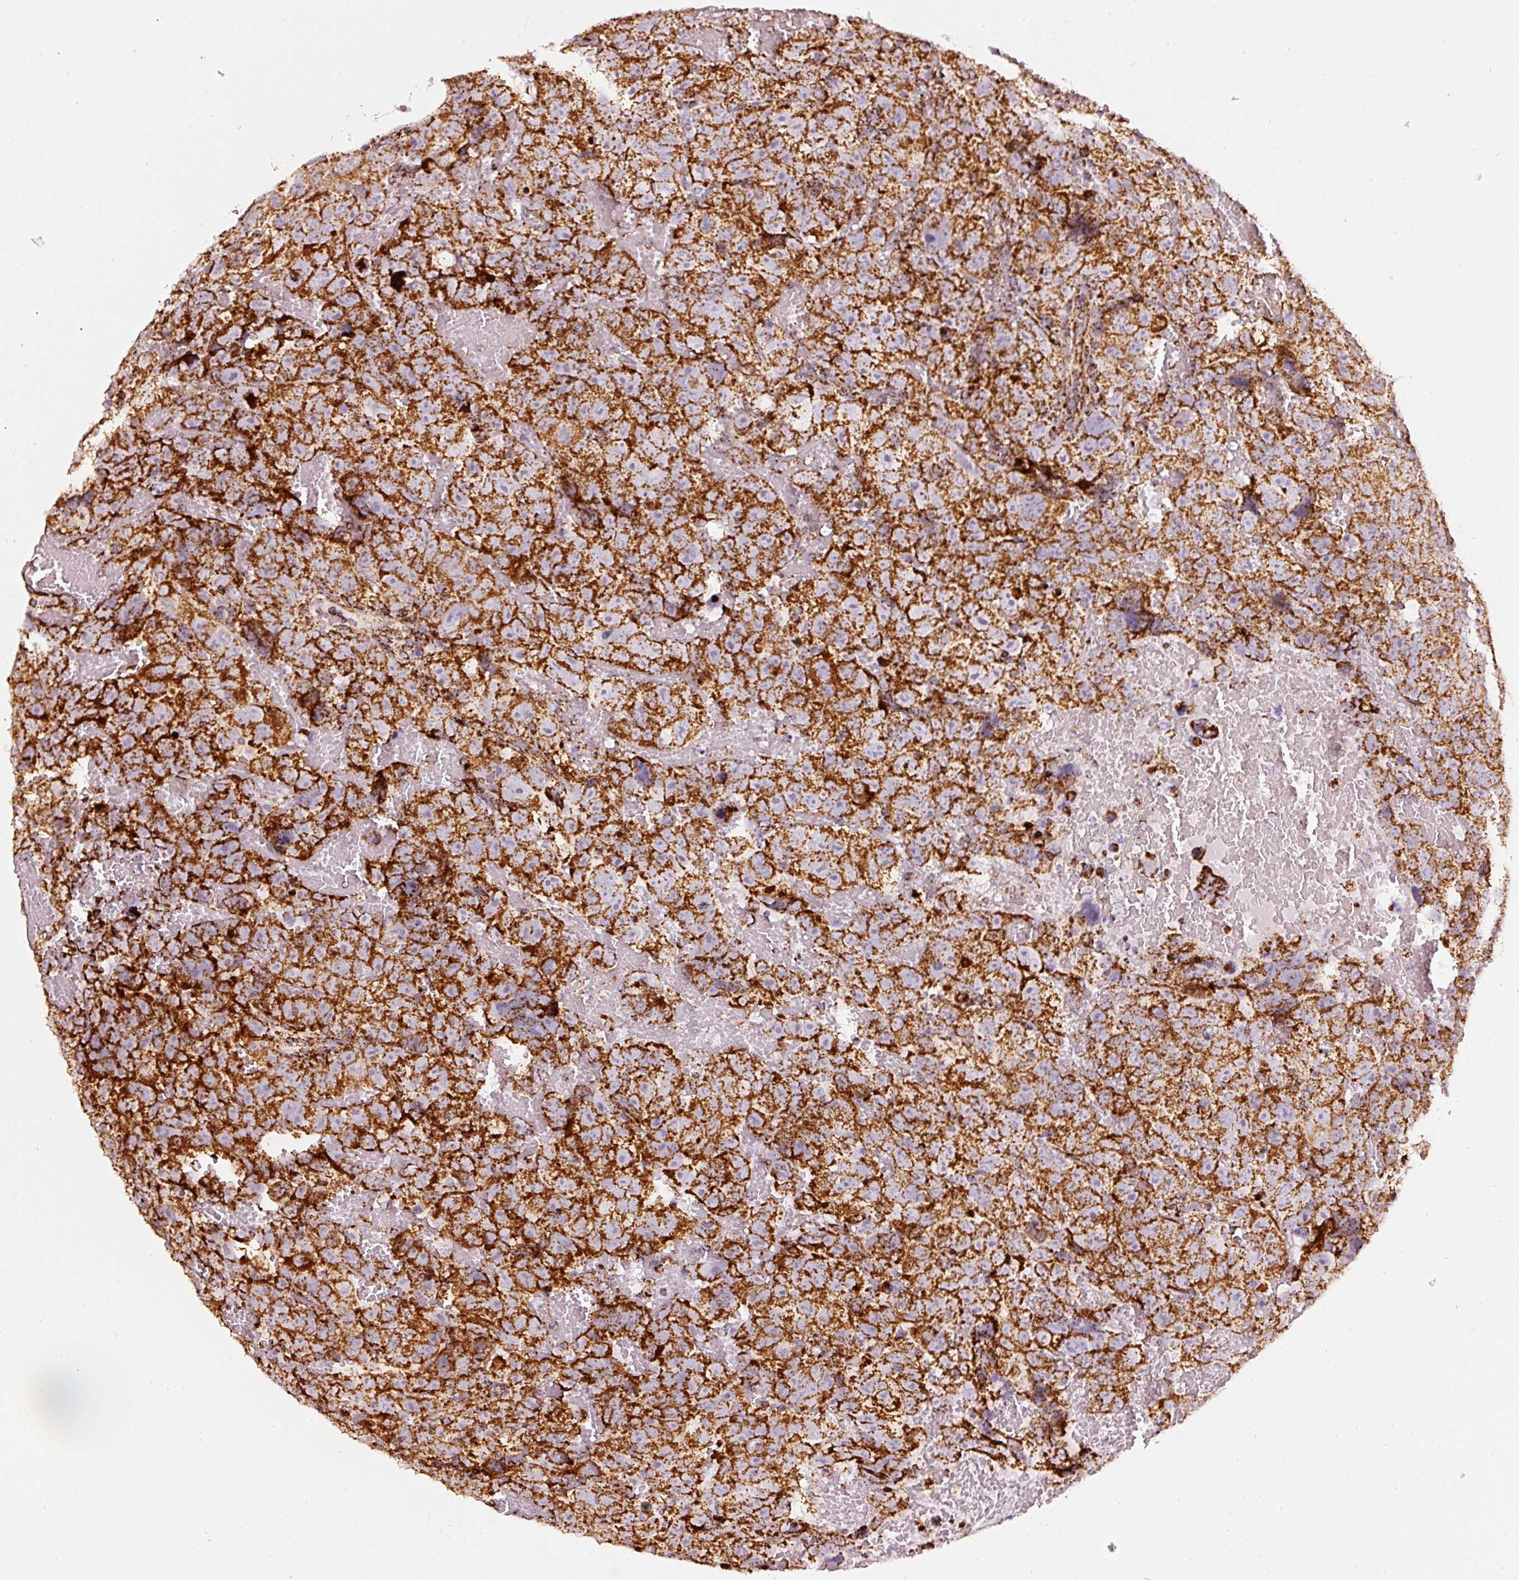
{"staining": {"intensity": "strong", "quantity": ">75%", "location": "cytoplasmic/membranous"}, "tissue": "testis cancer", "cell_type": "Tumor cells", "image_type": "cancer", "snomed": [{"axis": "morphology", "description": "Carcinoma, Embryonal, NOS"}, {"axis": "topography", "description": "Testis"}], "caption": "DAB immunohistochemical staining of testis embryonal carcinoma reveals strong cytoplasmic/membranous protein positivity in about >75% of tumor cells.", "gene": "UQCRC1", "patient": {"sex": "male", "age": 45}}